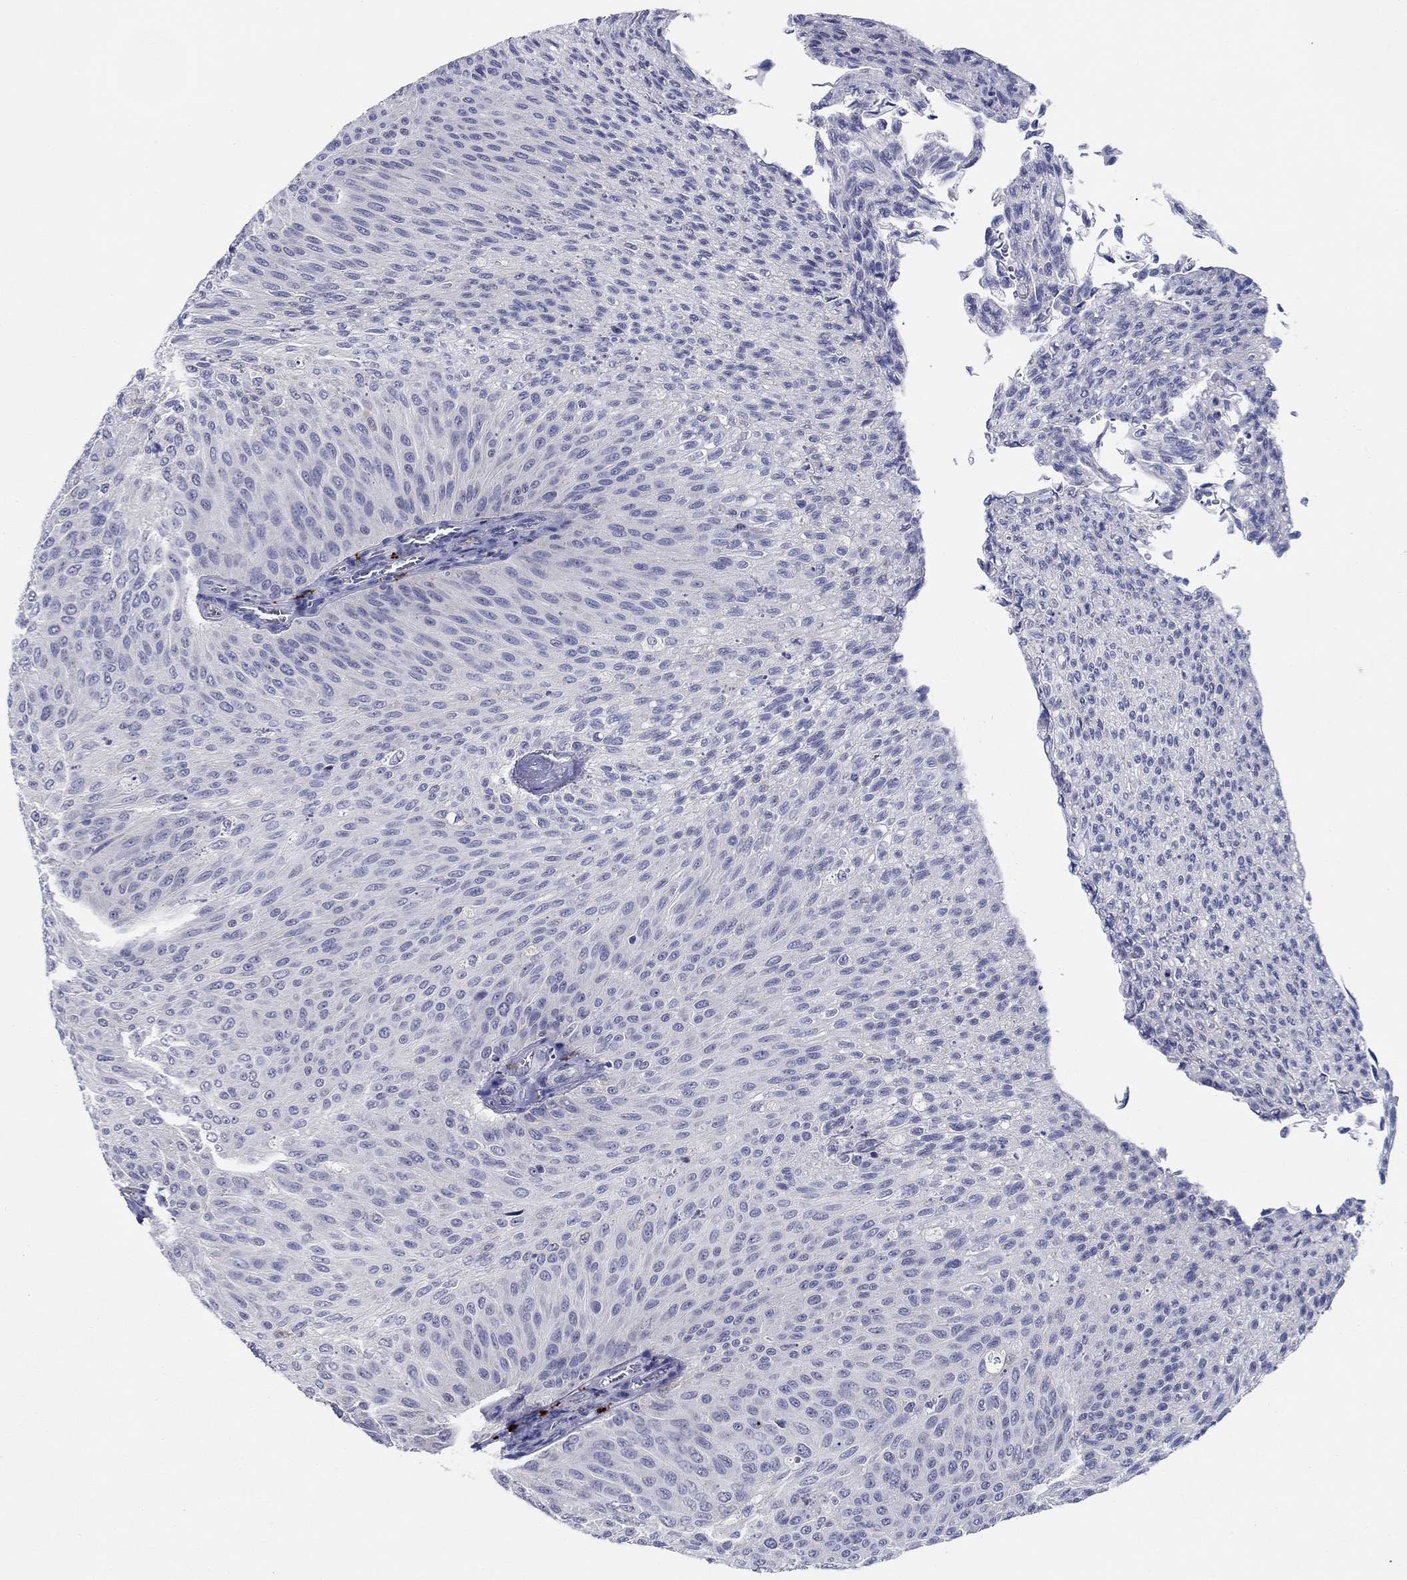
{"staining": {"intensity": "negative", "quantity": "none", "location": "none"}, "tissue": "urothelial cancer", "cell_type": "Tumor cells", "image_type": "cancer", "snomed": [{"axis": "morphology", "description": "Urothelial carcinoma, Low grade"}, {"axis": "topography", "description": "Ureter, NOS"}, {"axis": "topography", "description": "Urinary bladder"}], "caption": "Image shows no significant protein positivity in tumor cells of urothelial cancer. Brightfield microscopy of IHC stained with DAB (3,3'-diaminobenzidine) (brown) and hematoxylin (blue), captured at high magnification.", "gene": "RAP1GAP", "patient": {"sex": "male", "age": 78}}